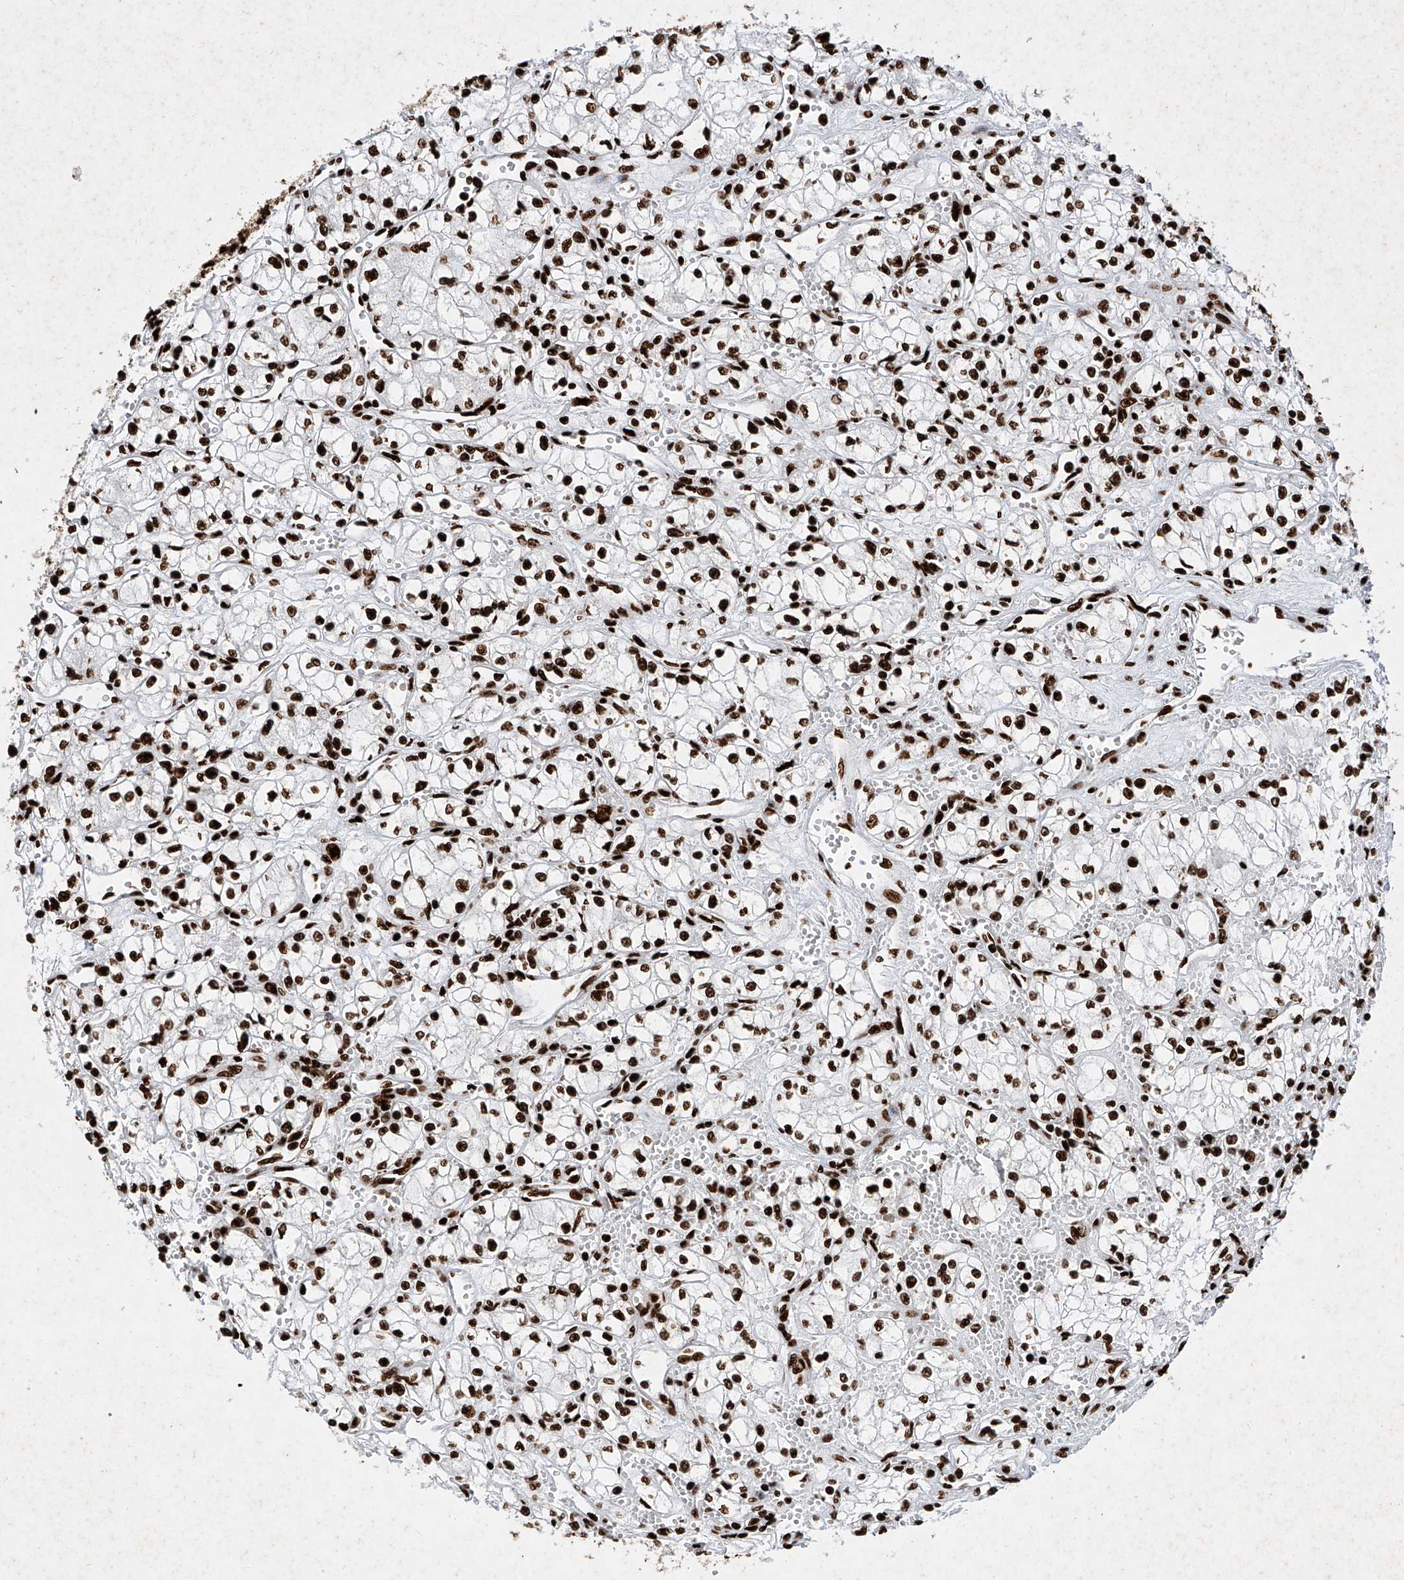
{"staining": {"intensity": "strong", "quantity": ">75%", "location": "nuclear"}, "tissue": "renal cancer", "cell_type": "Tumor cells", "image_type": "cancer", "snomed": [{"axis": "morphology", "description": "Normal tissue, NOS"}, {"axis": "morphology", "description": "Adenocarcinoma, NOS"}, {"axis": "topography", "description": "Kidney"}], "caption": "Immunohistochemical staining of human adenocarcinoma (renal) shows strong nuclear protein positivity in about >75% of tumor cells. (IHC, brightfield microscopy, high magnification).", "gene": "SRSF6", "patient": {"sex": "male", "age": 59}}